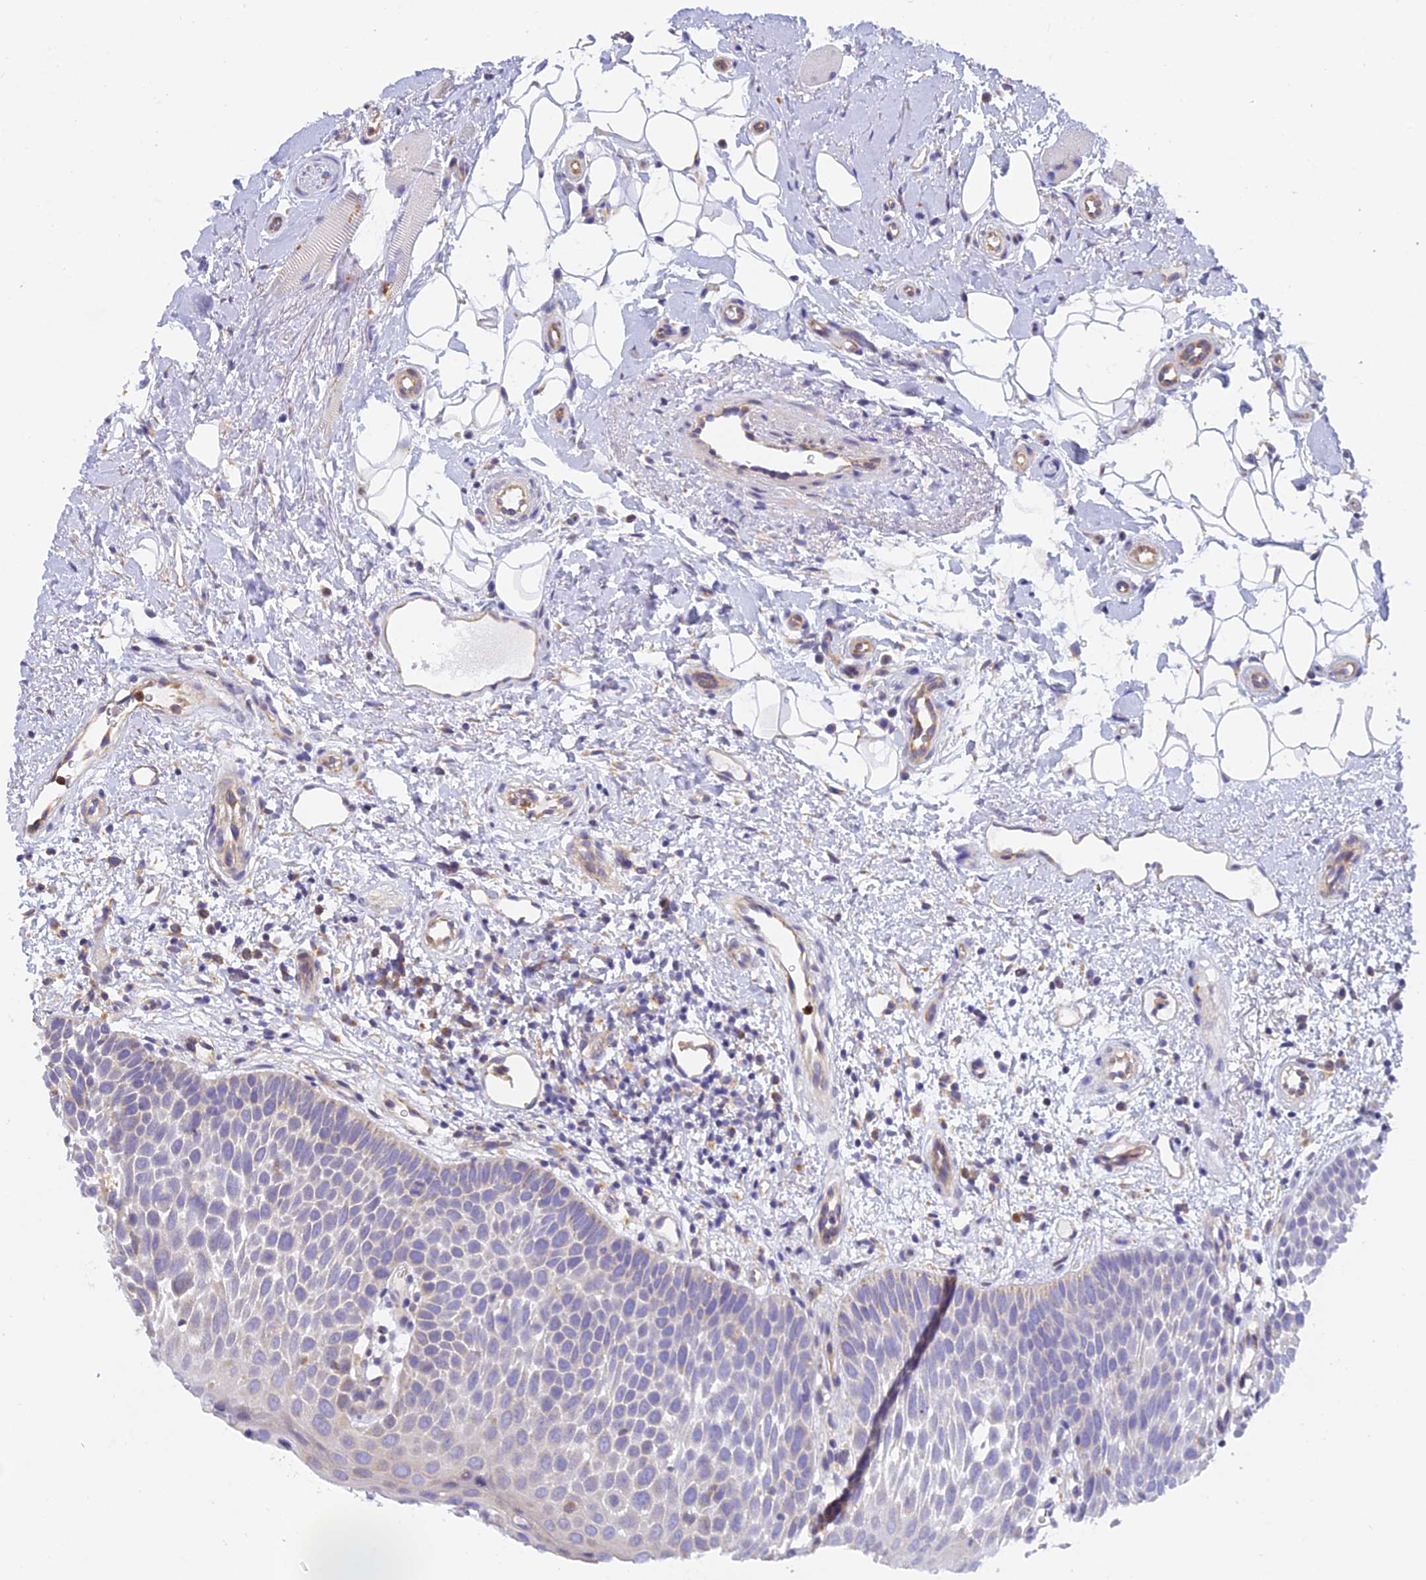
{"staining": {"intensity": "negative", "quantity": "none", "location": "none"}, "tissue": "oral mucosa", "cell_type": "Squamous epithelial cells", "image_type": "normal", "snomed": [{"axis": "morphology", "description": "No evidence of malignacy"}, {"axis": "topography", "description": "Oral tissue"}, {"axis": "topography", "description": "Head-Neck"}], "caption": "An immunohistochemistry (IHC) photomicrograph of unremarkable oral mucosa is shown. There is no staining in squamous epithelial cells of oral mucosa. (Brightfield microscopy of DAB (3,3'-diaminobenzidine) immunohistochemistry (IHC) at high magnification).", "gene": "CLCN7", "patient": {"sex": "male", "age": 68}}